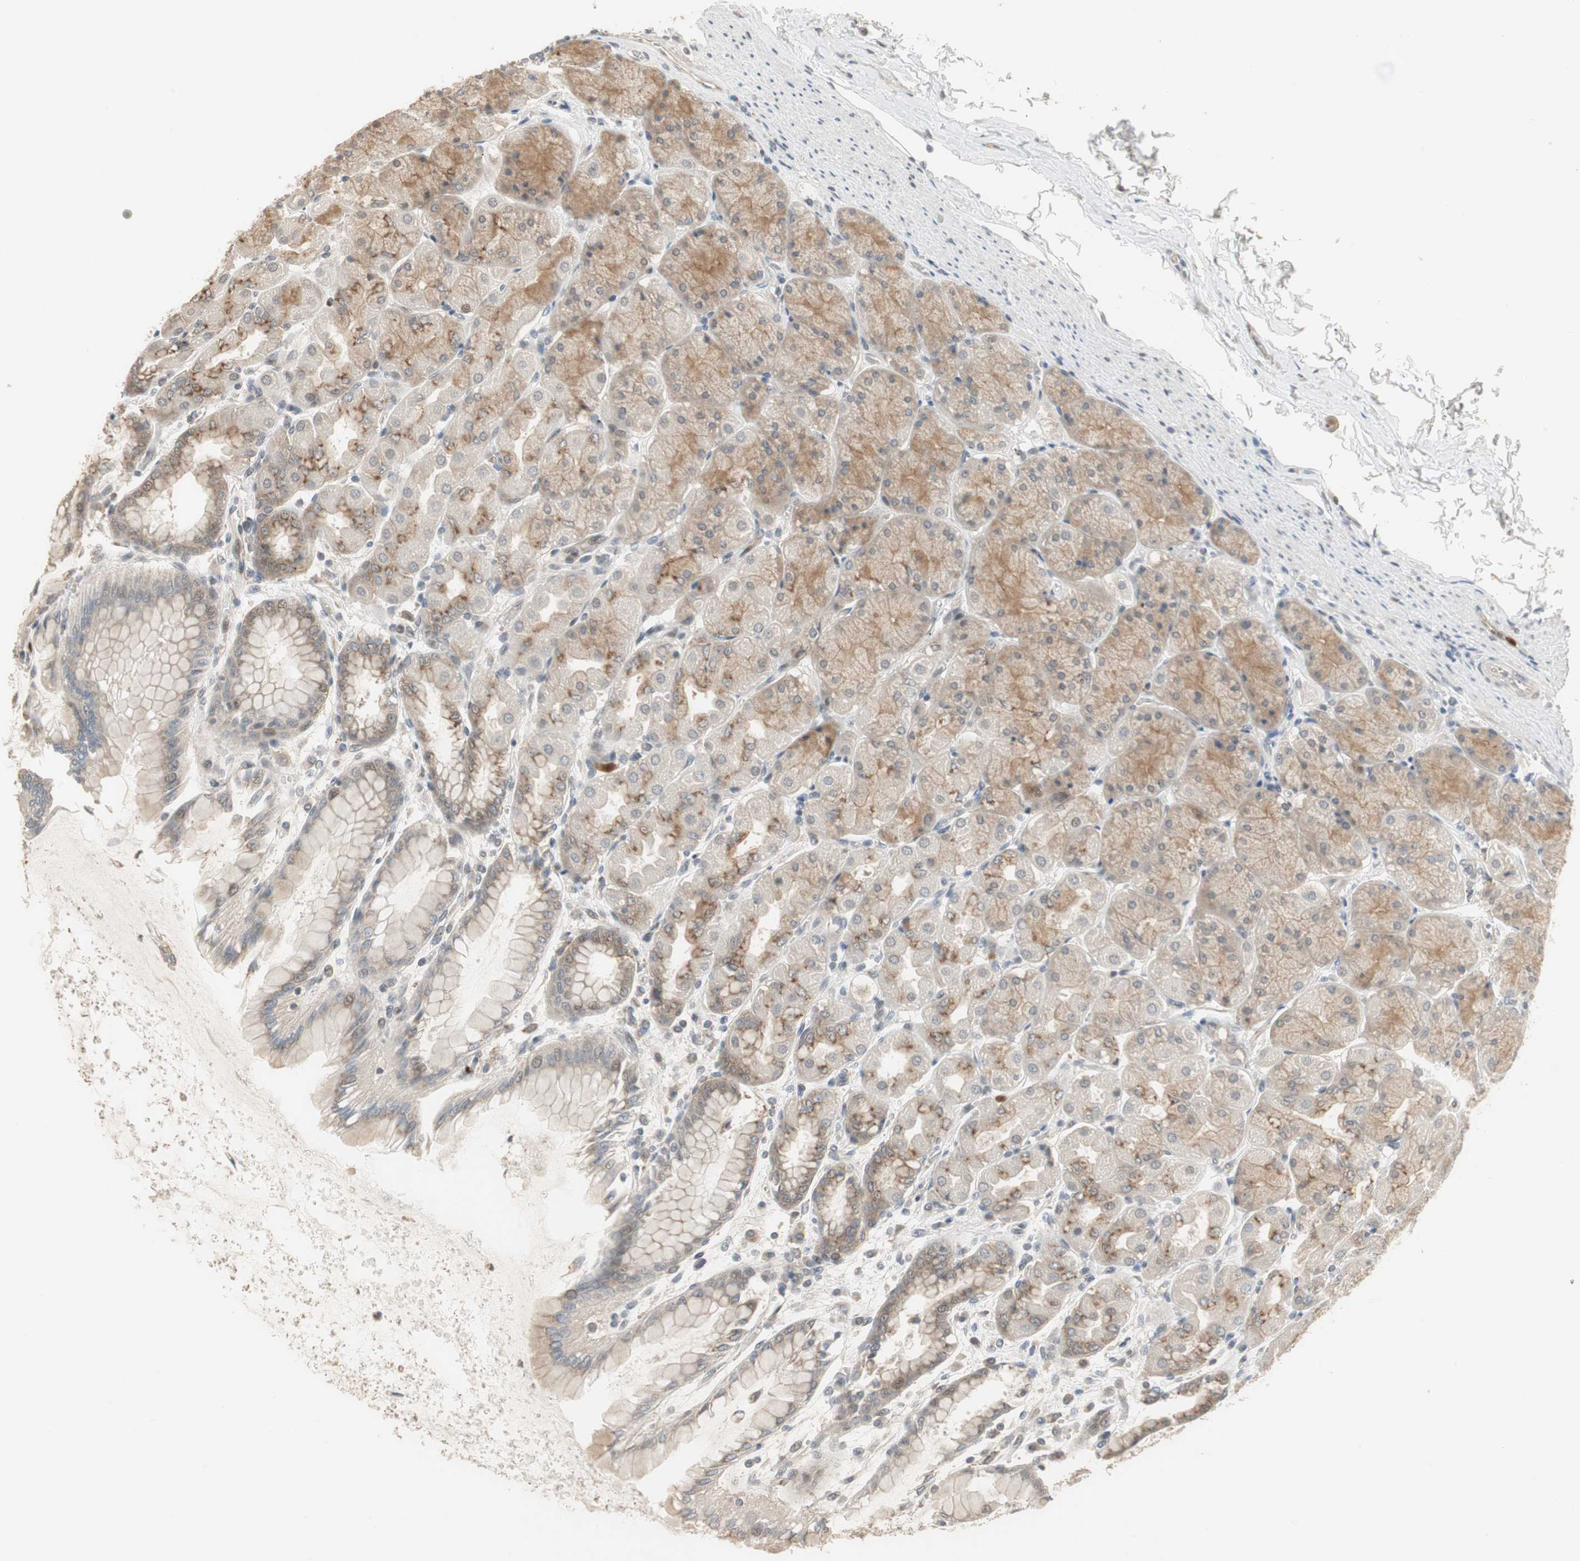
{"staining": {"intensity": "weak", "quantity": "25%-75%", "location": "cytoplasmic/membranous"}, "tissue": "stomach", "cell_type": "Glandular cells", "image_type": "normal", "snomed": [{"axis": "morphology", "description": "Normal tissue, NOS"}, {"axis": "topography", "description": "Stomach, upper"}], "caption": "Immunohistochemistry (IHC) histopathology image of normal human stomach stained for a protein (brown), which reveals low levels of weak cytoplasmic/membranous expression in approximately 25%-75% of glandular cells.", "gene": "SNX4", "patient": {"sex": "female", "age": 56}}